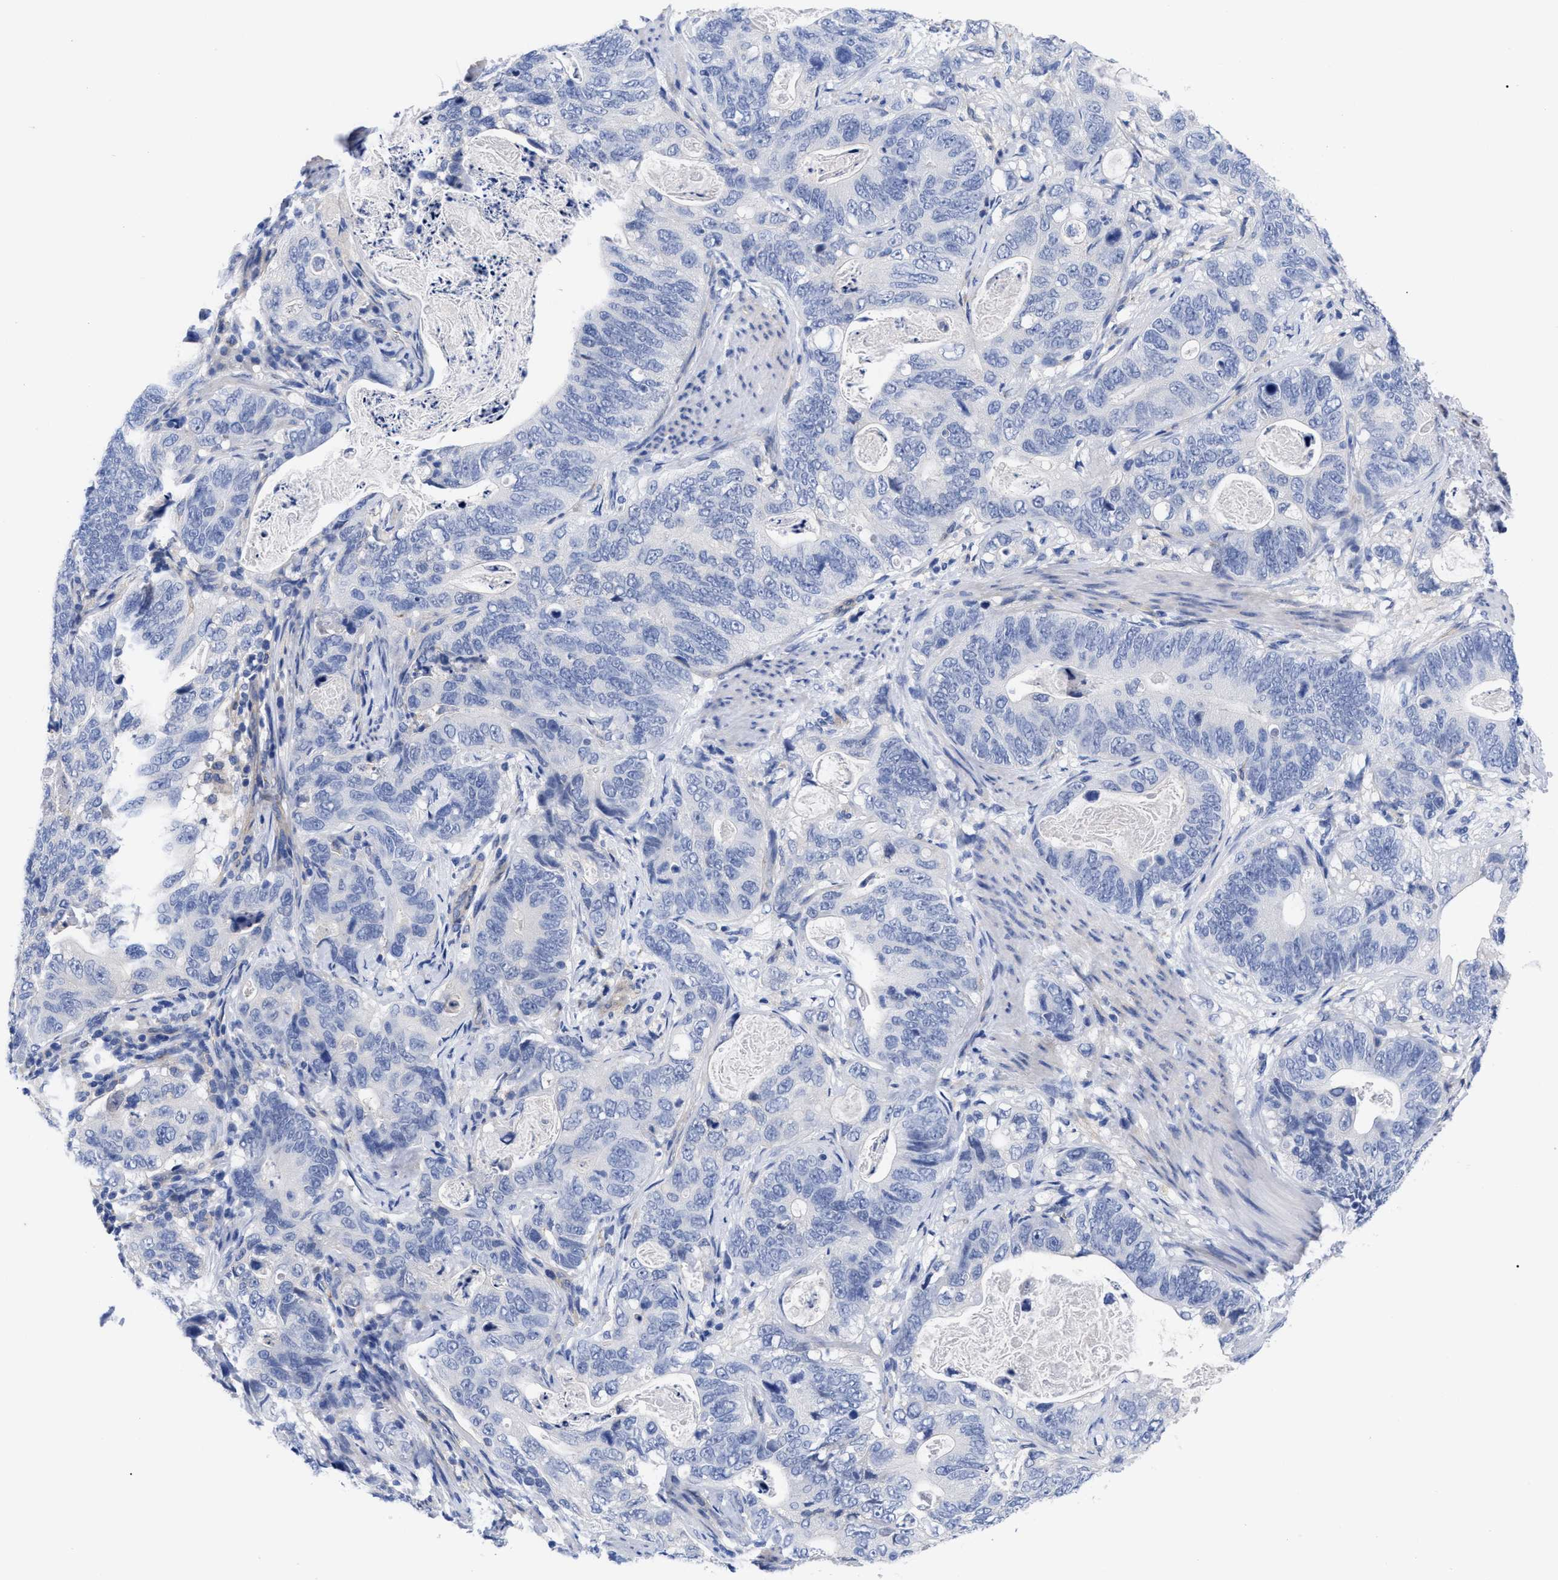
{"staining": {"intensity": "negative", "quantity": "none", "location": "none"}, "tissue": "stomach cancer", "cell_type": "Tumor cells", "image_type": "cancer", "snomed": [{"axis": "morphology", "description": "Normal tissue, NOS"}, {"axis": "morphology", "description": "Adenocarcinoma, NOS"}, {"axis": "topography", "description": "Stomach"}], "caption": "Tumor cells show no significant positivity in adenocarcinoma (stomach).", "gene": "IRAG2", "patient": {"sex": "female", "age": 89}}